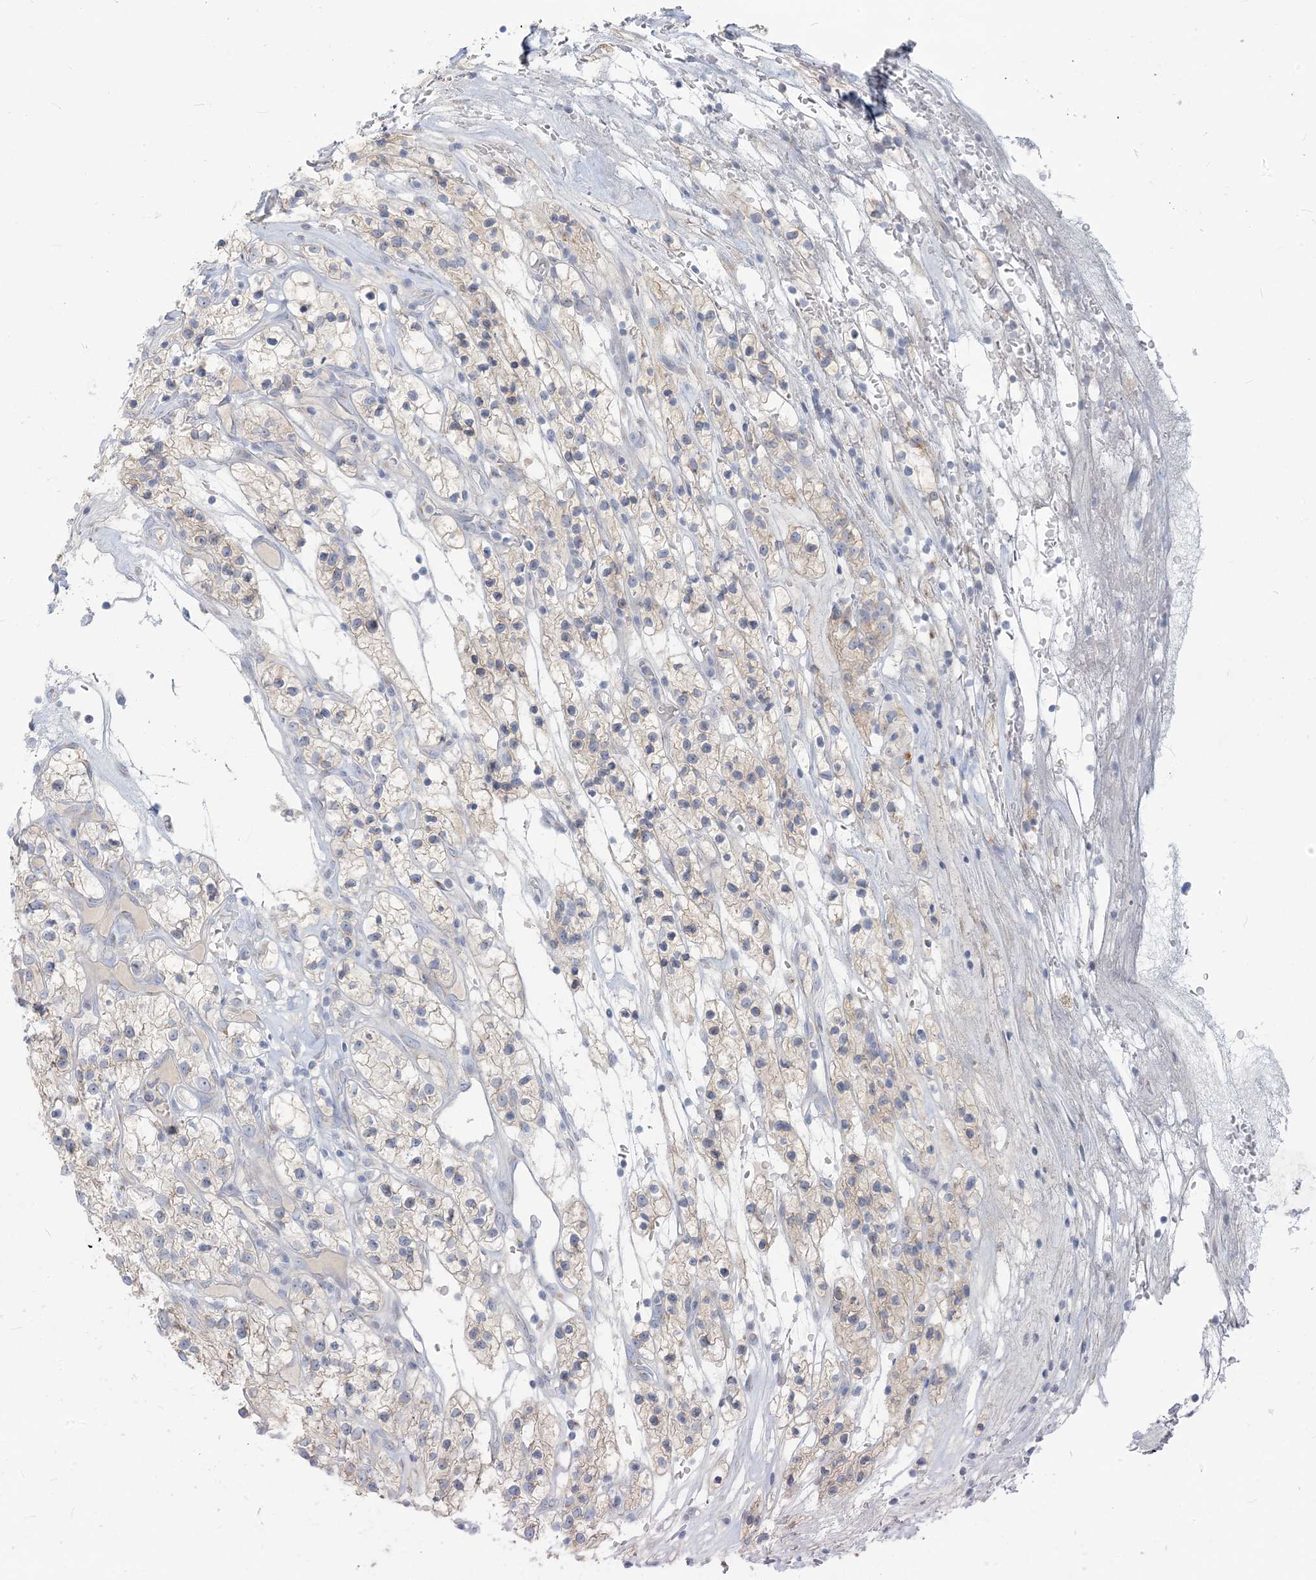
{"staining": {"intensity": "weak", "quantity": "<25%", "location": "cytoplasmic/membranous"}, "tissue": "renal cancer", "cell_type": "Tumor cells", "image_type": "cancer", "snomed": [{"axis": "morphology", "description": "Adenocarcinoma, NOS"}, {"axis": "topography", "description": "Kidney"}], "caption": "Renal cancer (adenocarcinoma) was stained to show a protein in brown. There is no significant positivity in tumor cells.", "gene": "SCML1", "patient": {"sex": "female", "age": 57}}